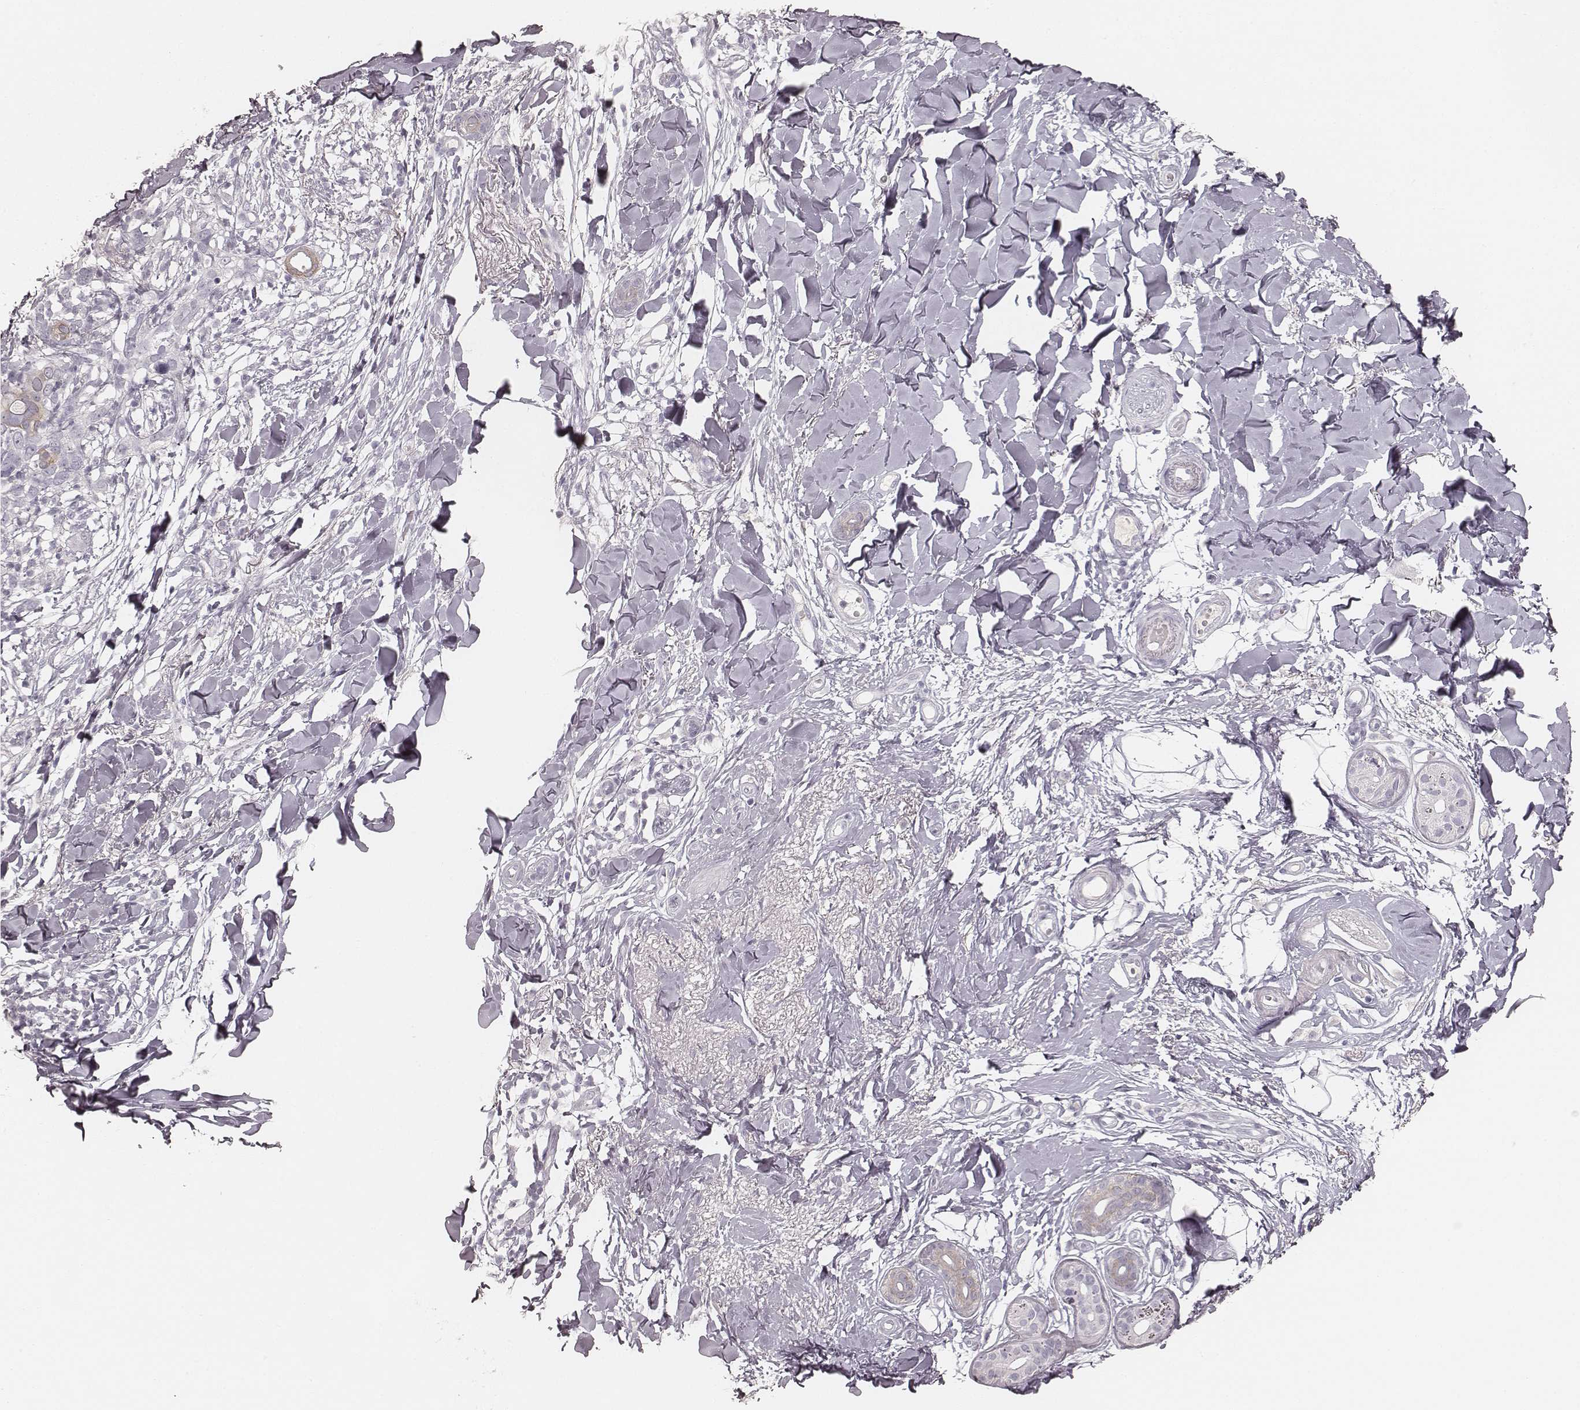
{"staining": {"intensity": "negative", "quantity": "none", "location": "none"}, "tissue": "skin cancer", "cell_type": "Tumor cells", "image_type": "cancer", "snomed": [{"axis": "morphology", "description": "Normal tissue, NOS"}, {"axis": "morphology", "description": "Basal cell carcinoma"}, {"axis": "topography", "description": "Skin"}], "caption": "A high-resolution histopathology image shows immunohistochemistry (IHC) staining of basal cell carcinoma (skin), which exhibits no significant expression in tumor cells.", "gene": "KRT31", "patient": {"sex": "male", "age": 84}}